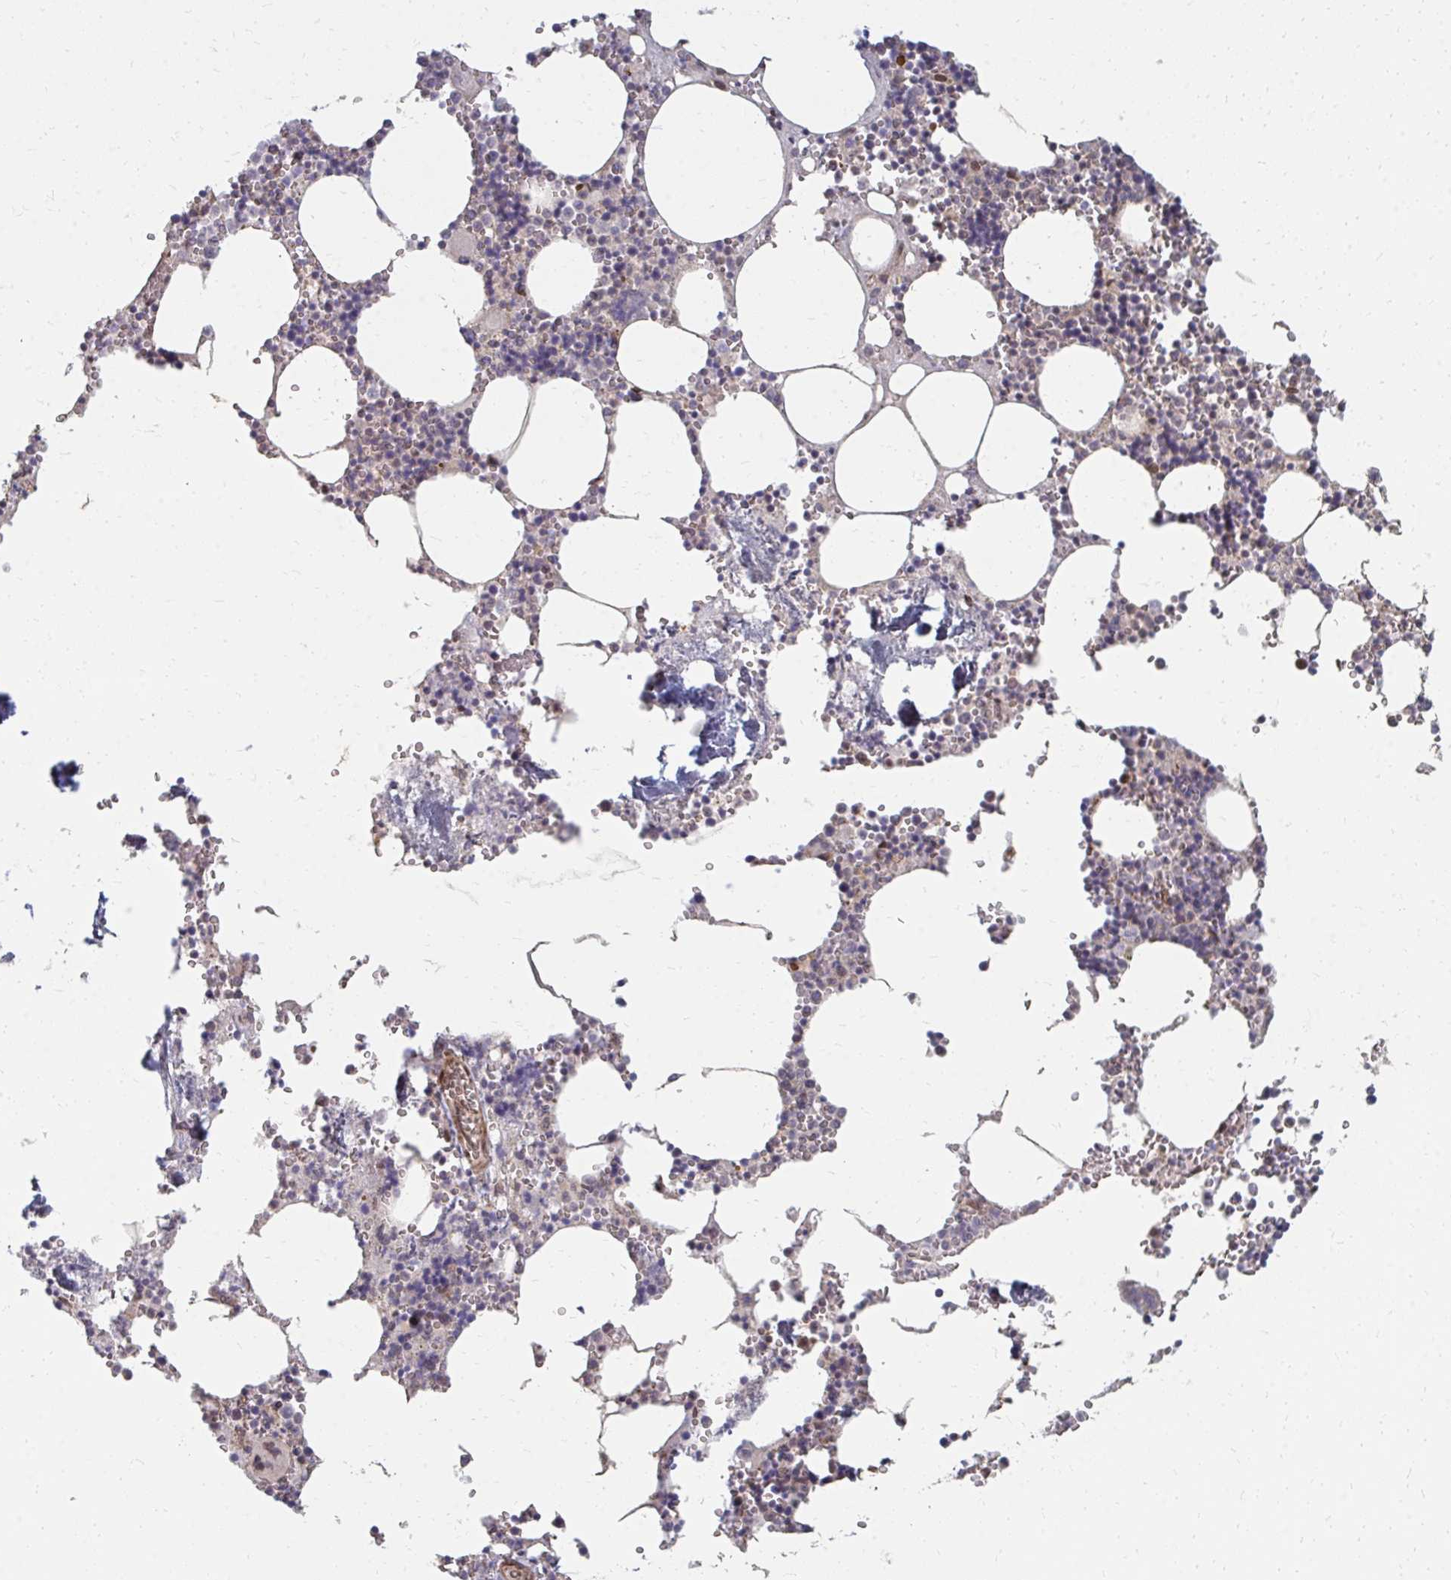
{"staining": {"intensity": "negative", "quantity": "none", "location": "none"}, "tissue": "bone marrow", "cell_type": "Hematopoietic cells", "image_type": "normal", "snomed": [{"axis": "morphology", "description": "Normal tissue, NOS"}, {"axis": "topography", "description": "Bone marrow"}], "caption": "Immunohistochemical staining of normal bone marrow exhibits no significant expression in hematopoietic cells.", "gene": "ZNF285", "patient": {"sex": "male", "age": 54}}